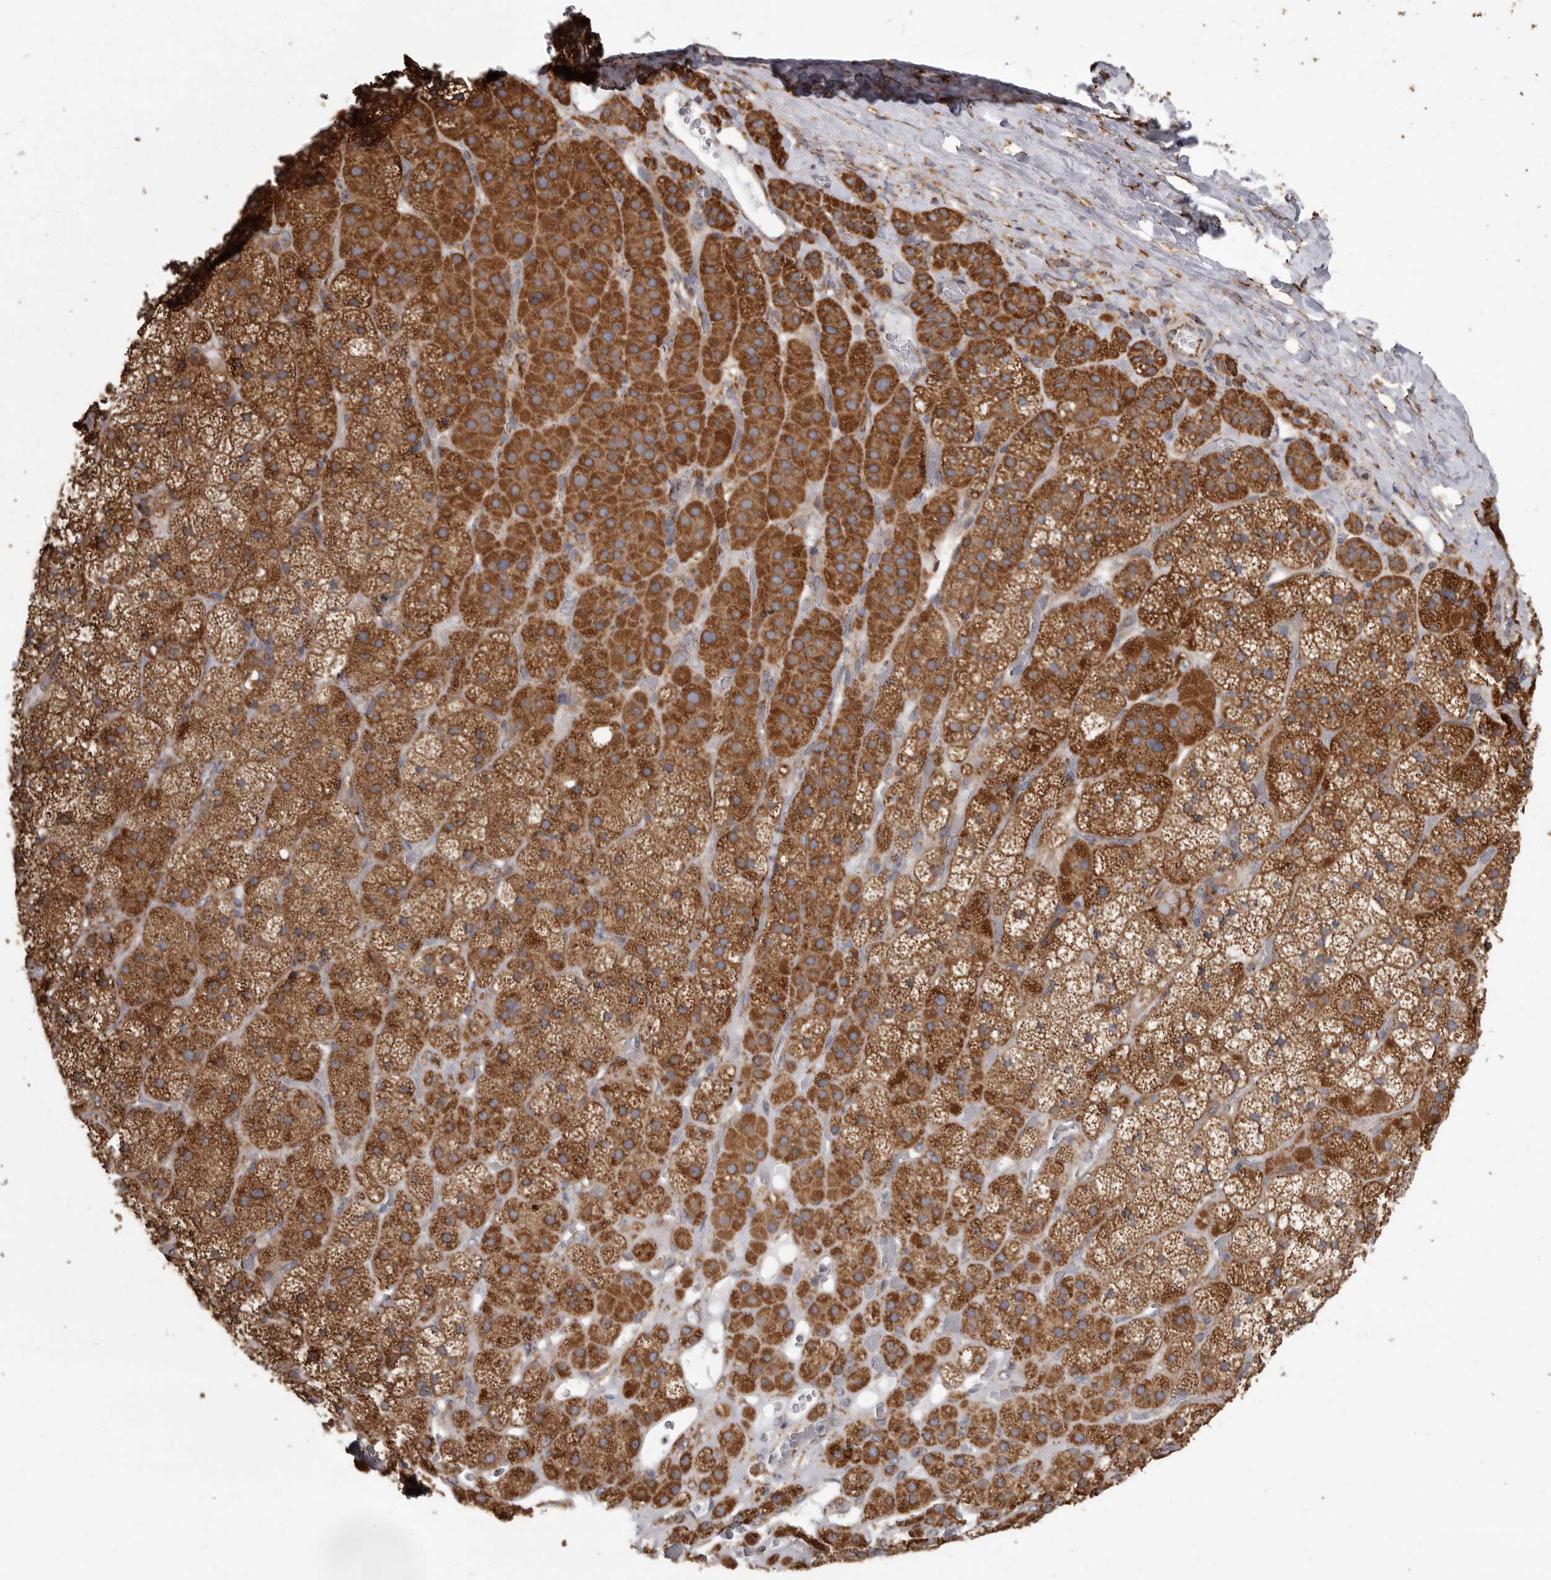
{"staining": {"intensity": "strong", "quantity": ">75%", "location": "cytoplasmic/membranous"}, "tissue": "adrenal gland", "cell_type": "Glandular cells", "image_type": "normal", "snomed": [{"axis": "morphology", "description": "Normal tissue, NOS"}, {"axis": "topography", "description": "Adrenal gland"}], "caption": "Immunohistochemistry (IHC) staining of unremarkable adrenal gland, which reveals high levels of strong cytoplasmic/membranous expression in about >75% of glandular cells indicating strong cytoplasmic/membranous protein expression. The staining was performed using DAB (brown) for protein detection and nuclei were counterstained in hematoxylin (blue).", "gene": "CDK5RAP3", "patient": {"sex": "male", "age": 57}}